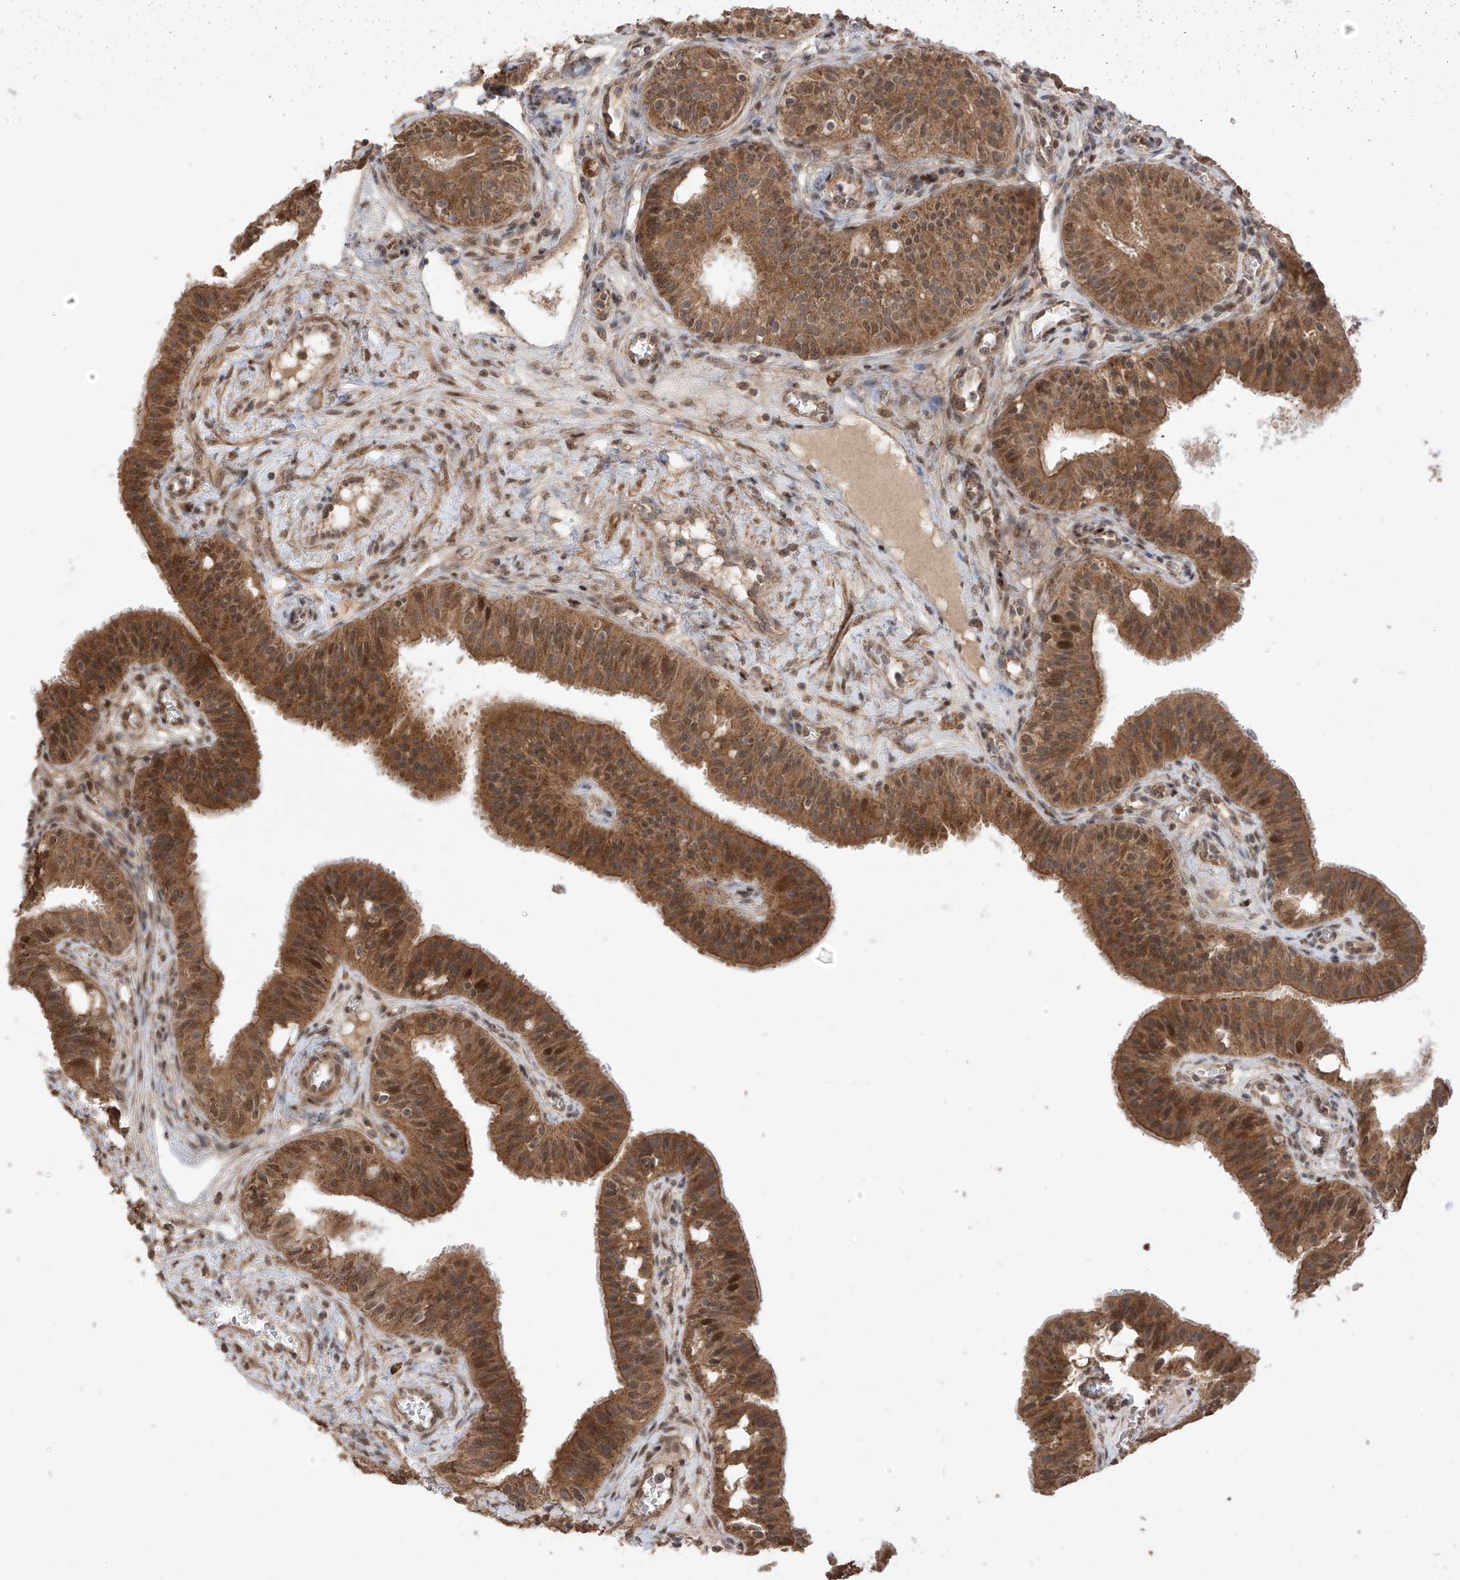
{"staining": {"intensity": "moderate", "quantity": ">75%", "location": "cytoplasmic/membranous,nuclear"}, "tissue": "fallopian tube", "cell_type": "Glandular cells", "image_type": "normal", "snomed": [{"axis": "morphology", "description": "Normal tissue, NOS"}, {"axis": "topography", "description": "Fallopian tube"}, {"axis": "topography", "description": "Ovary"}], "caption": "Immunohistochemistry (IHC) (DAB (3,3'-diaminobenzidine)) staining of normal fallopian tube reveals moderate cytoplasmic/membranous,nuclear protein staining in approximately >75% of glandular cells.", "gene": "LATS1", "patient": {"sex": "female", "age": 42}}